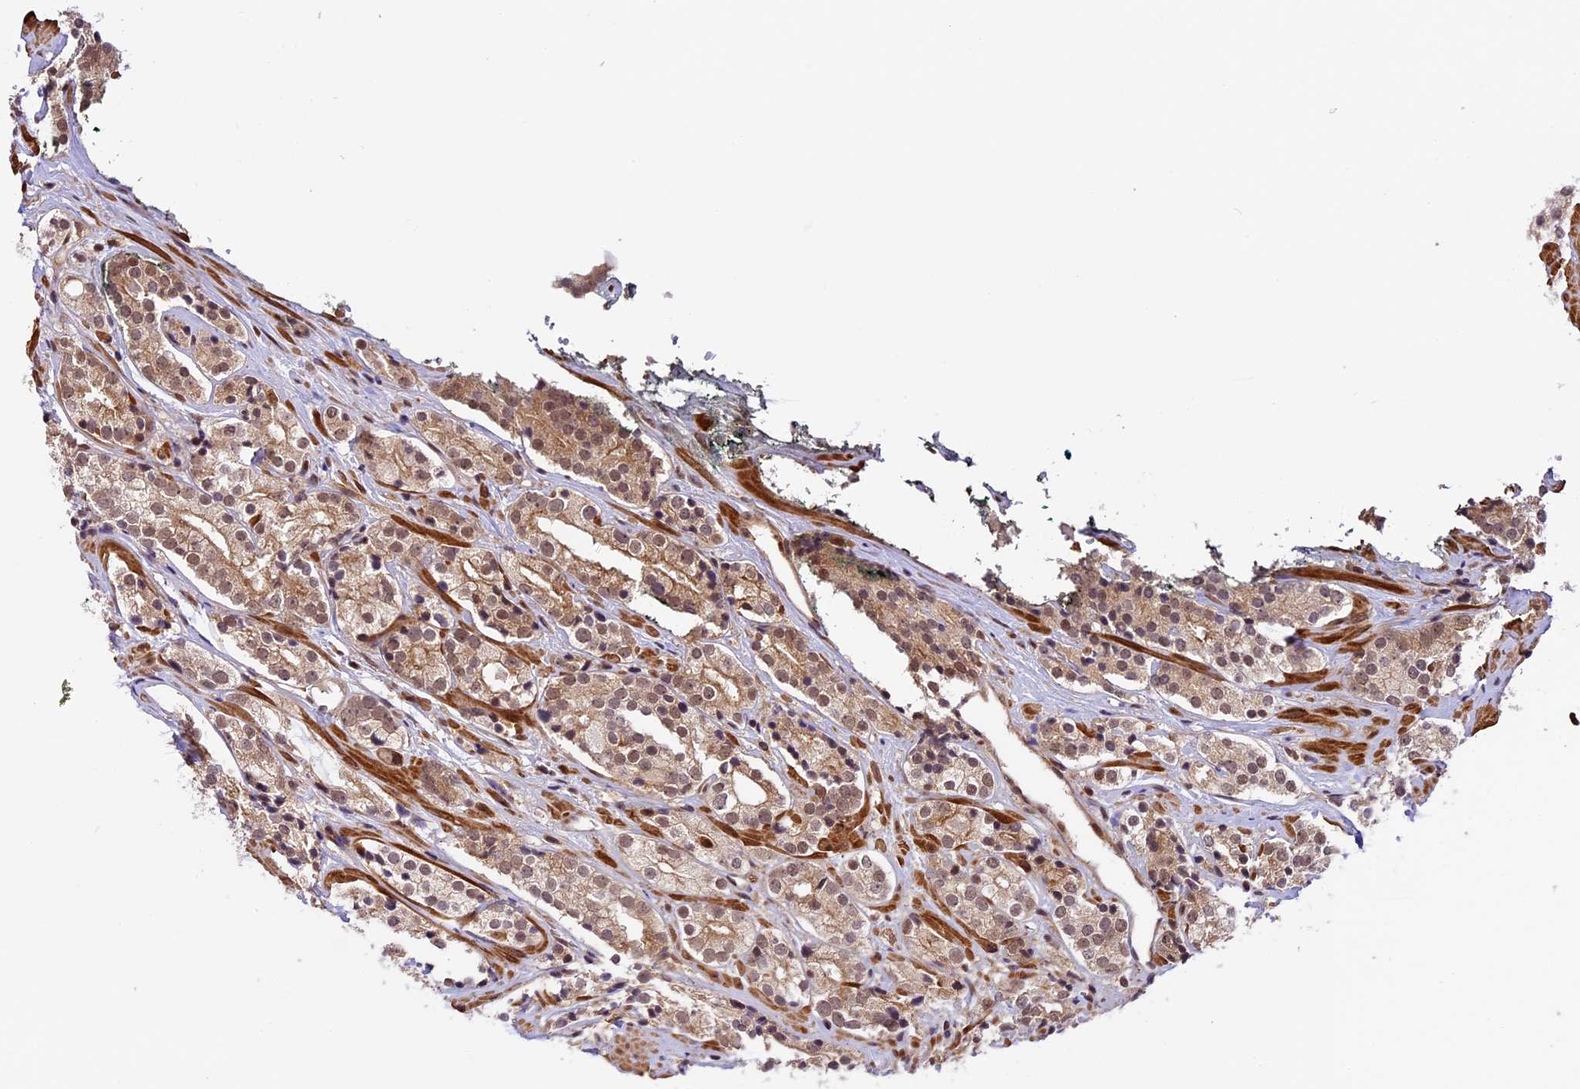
{"staining": {"intensity": "moderate", "quantity": "<25%", "location": "cytoplasmic/membranous,nuclear"}, "tissue": "prostate cancer", "cell_type": "Tumor cells", "image_type": "cancer", "snomed": [{"axis": "morphology", "description": "Adenocarcinoma, High grade"}, {"axis": "topography", "description": "Prostate"}], "caption": "Immunohistochemistry of prostate adenocarcinoma (high-grade) reveals low levels of moderate cytoplasmic/membranous and nuclear staining in approximately <25% of tumor cells.", "gene": "DHX38", "patient": {"sex": "male", "age": 71}}